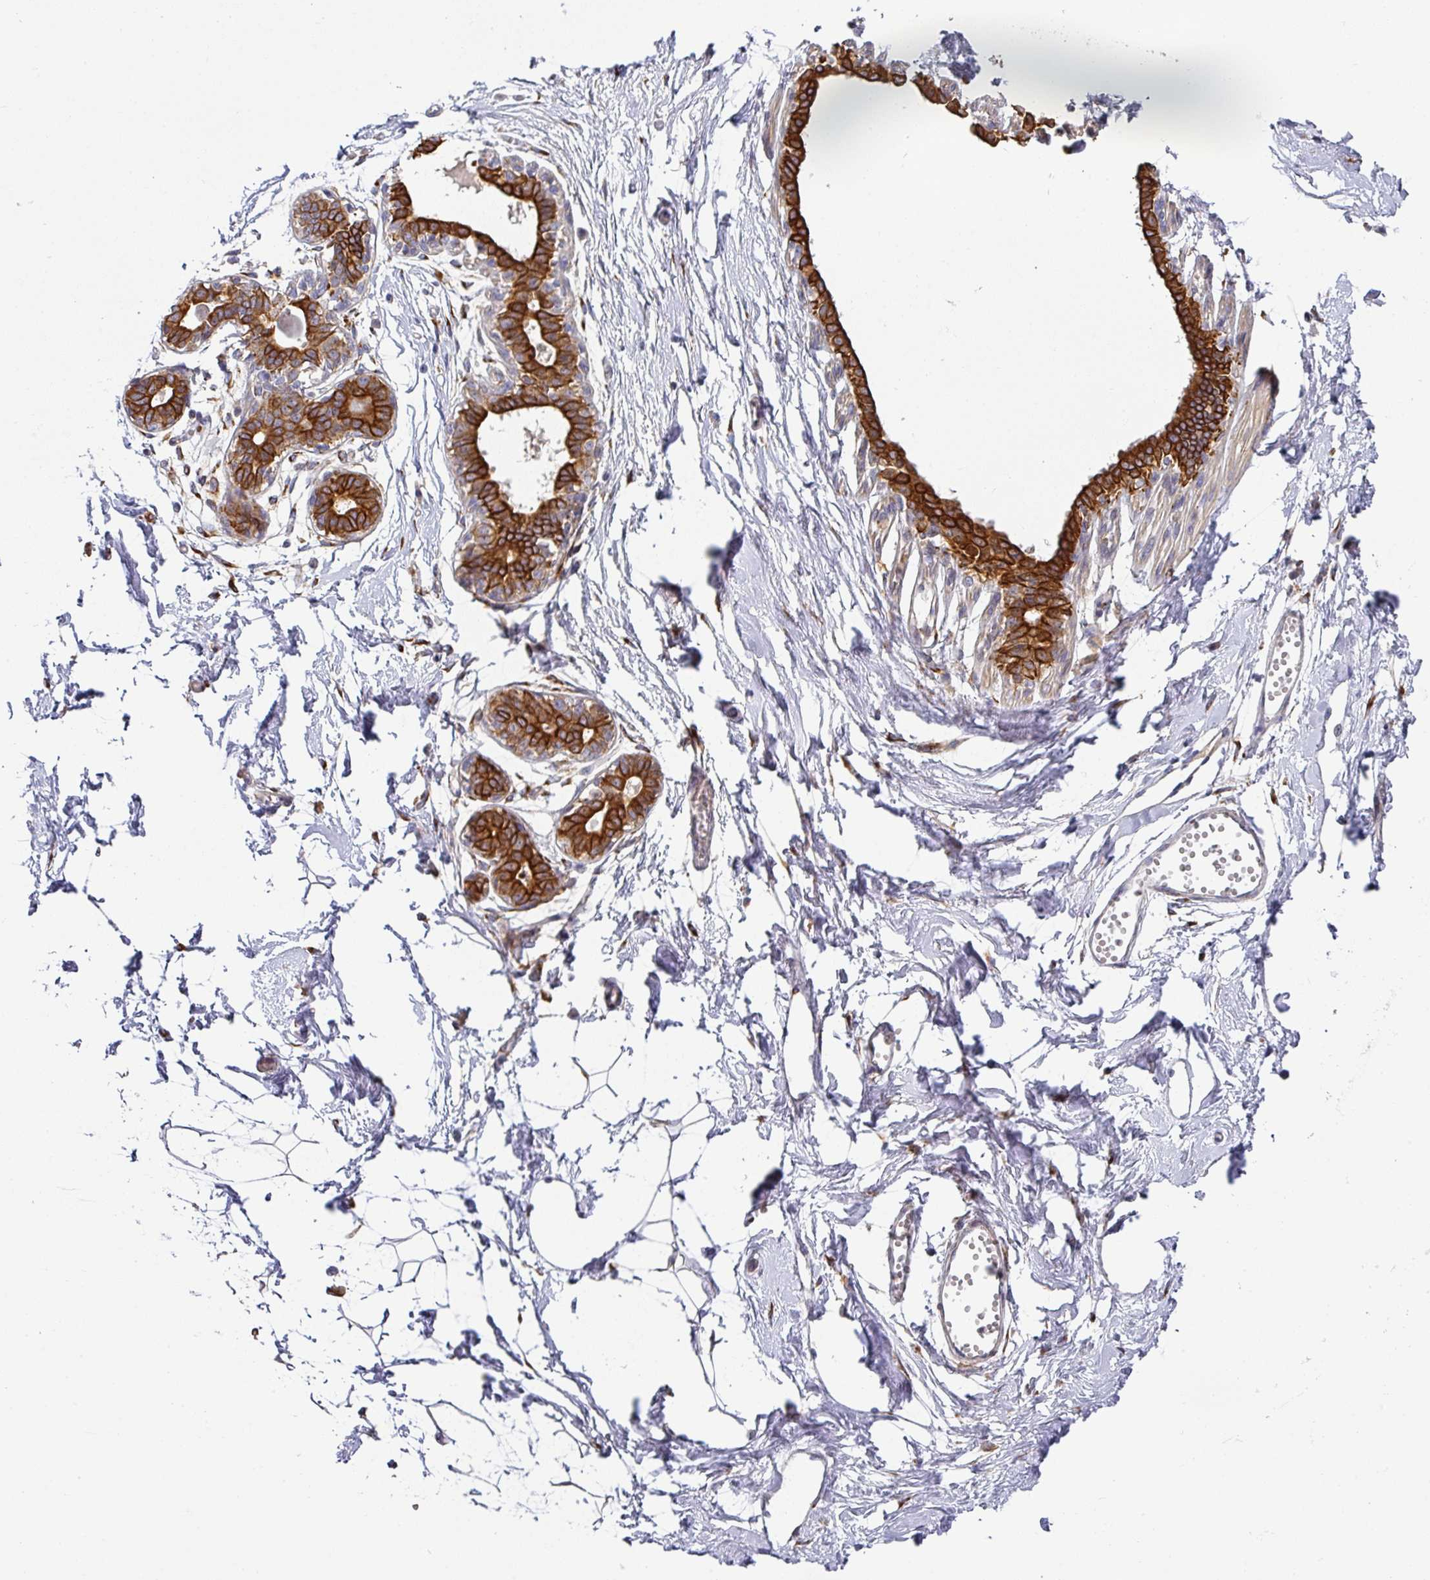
{"staining": {"intensity": "negative", "quantity": "none", "location": "none"}, "tissue": "breast", "cell_type": "Adipocytes", "image_type": "normal", "snomed": [{"axis": "morphology", "description": "Normal tissue, NOS"}, {"axis": "topography", "description": "Breast"}], "caption": "This is a histopathology image of immunohistochemistry staining of benign breast, which shows no expression in adipocytes.", "gene": "ZNF268", "patient": {"sex": "female", "age": 45}}